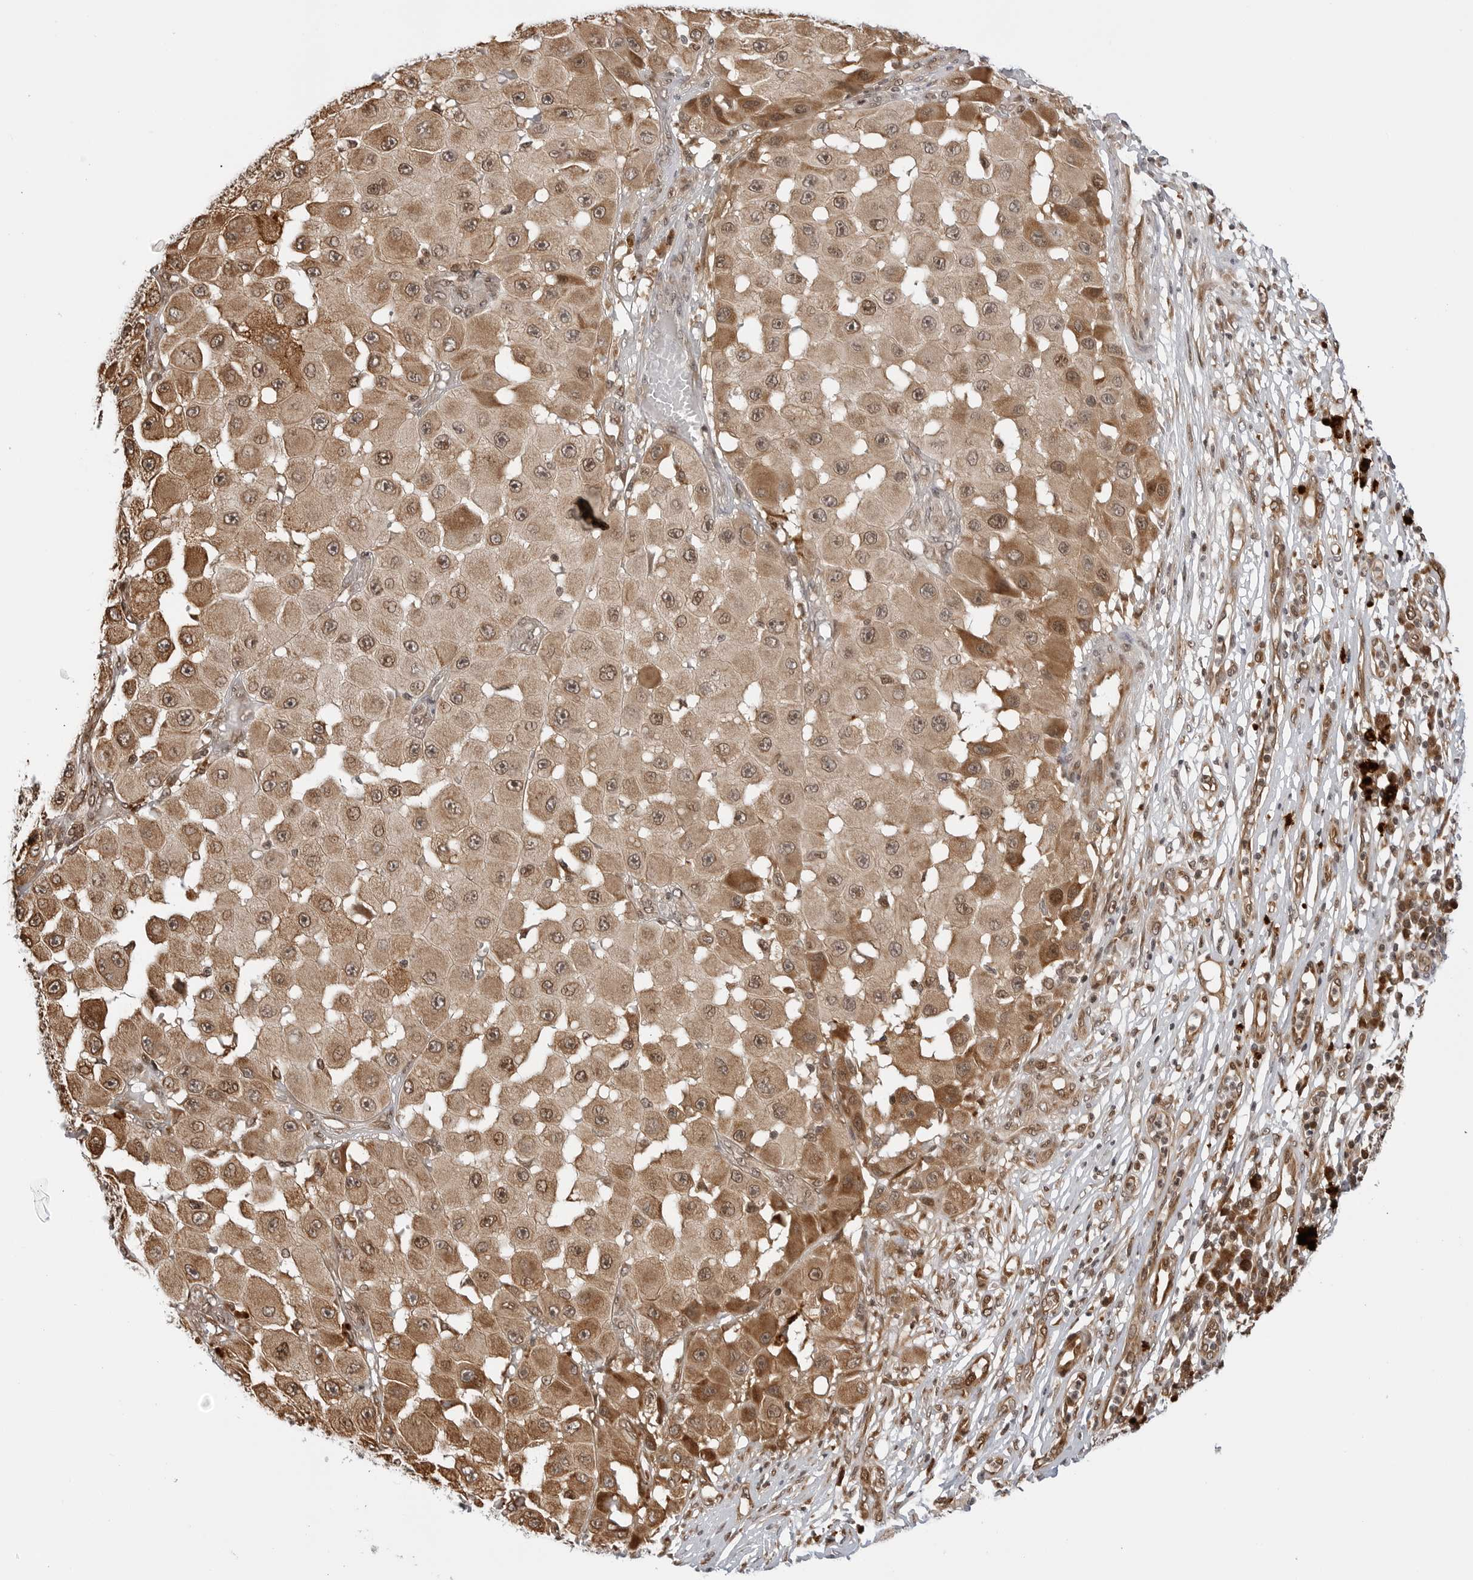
{"staining": {"intensity": "moderate", "quantity": ">75%", "location": "cytoplasmic/membranous,nuclear"}, "tissue": "melanoma", "cell_type": "Tumor cells", "image_type": "cancer", "snomed": [{"axis": "morphology", "description": "Malignant melanoma, NOS"}, {"axis": "topography", "description": "Skin"}], "caption": "Immunohistochemistry histopathology image of malignant melanoma stained for a protein (brown), which demonstrates medium levels of moderate cytoplasmic/membranous and nuclear positivity in about >75% of tumor cells.", "gene": "TIPRL", "patient": {"sex": "female", "age": 81}}